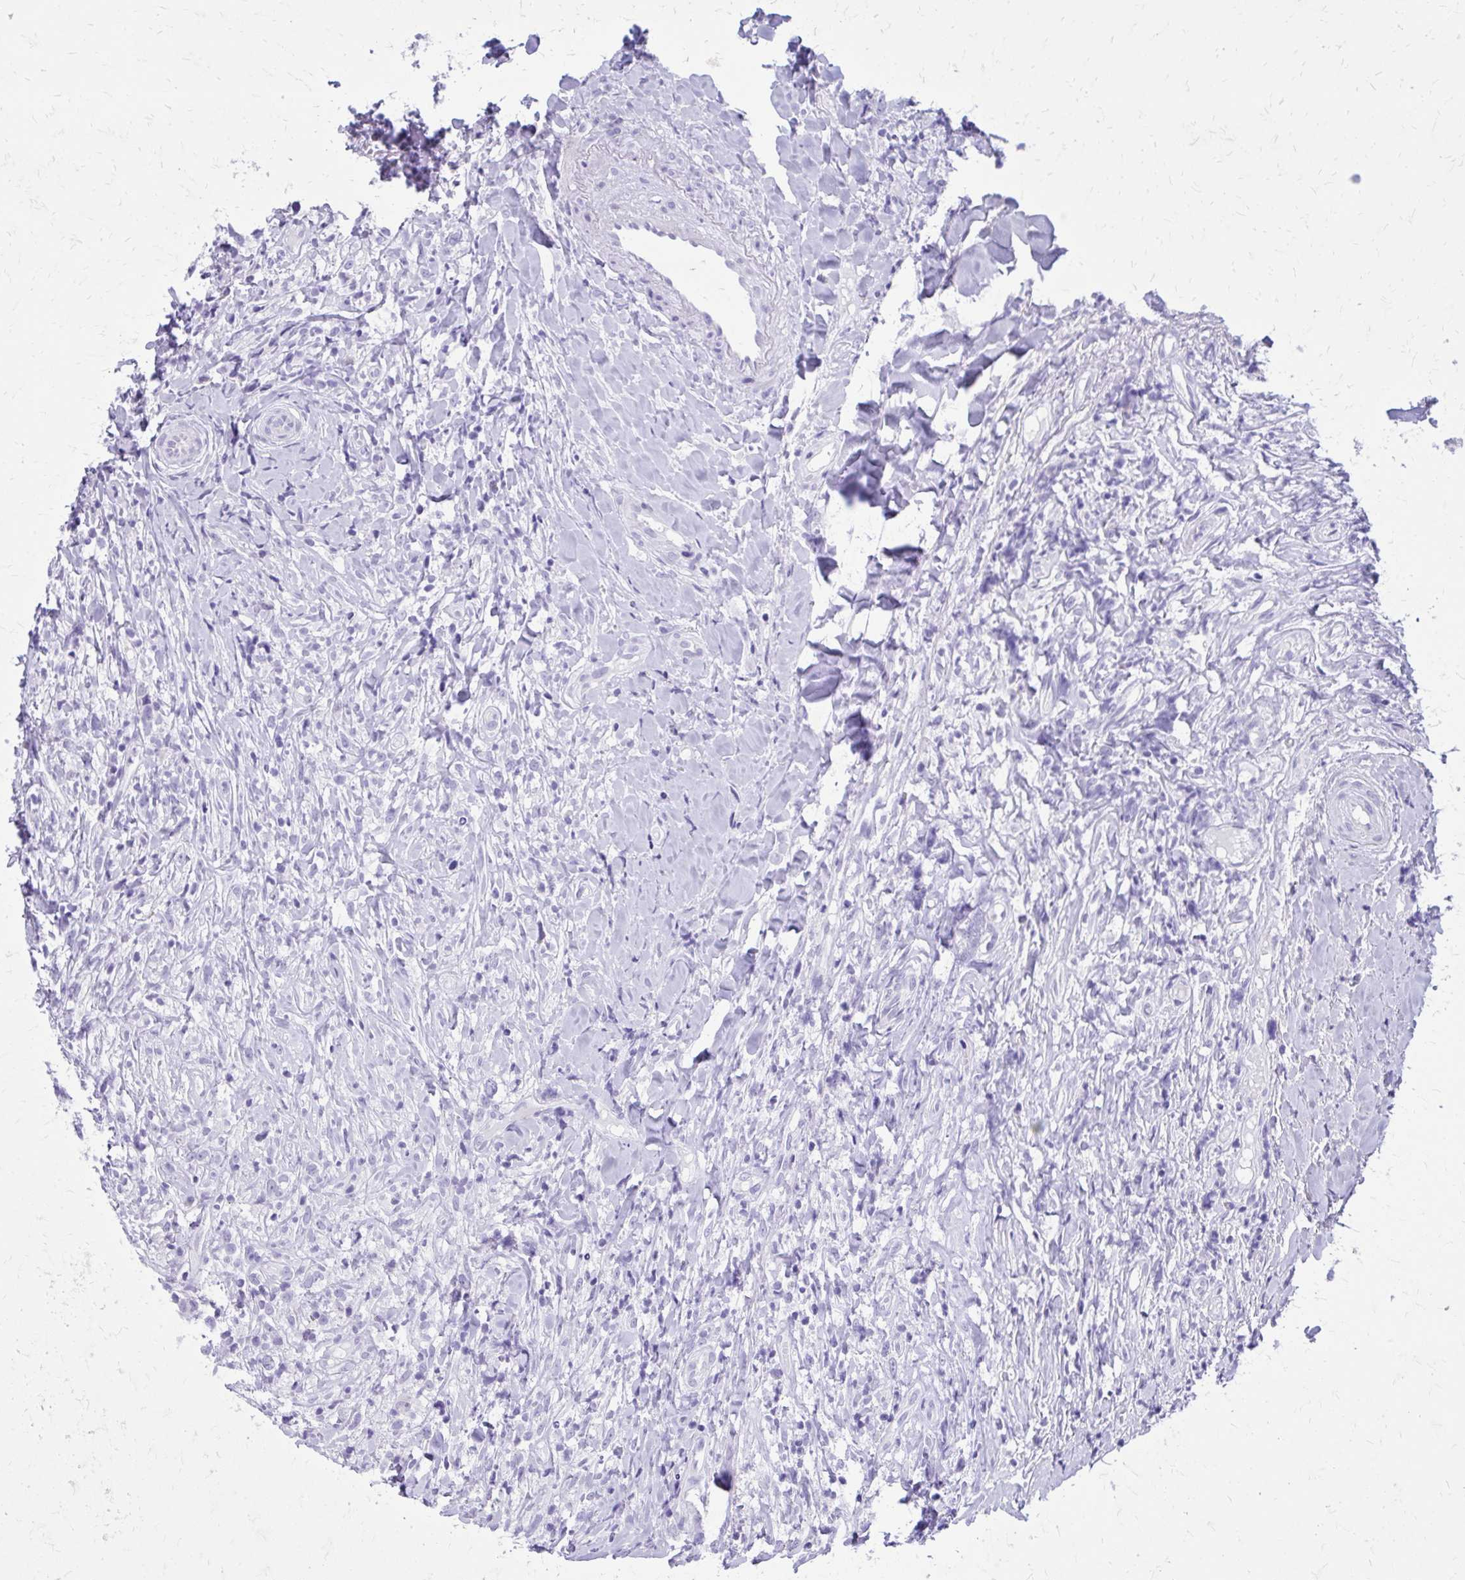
{"staining": {"intensity": "negative", "quantity": "none", "location": "none"}, "tissue": "lymphoma", "cell_type": "Tumor cells", "image_type": "cancer", "snomed": [{"axis": "morphology", "description": "Hodgkin's disease, NOS"}, {"axis": "topography", "description": "No Tissue"}], "caption": "Tumor cells are negative for brown protein staining in lymphoma.", "gene": "LCN15", "patient": {"sex": "female", "age": 21}}